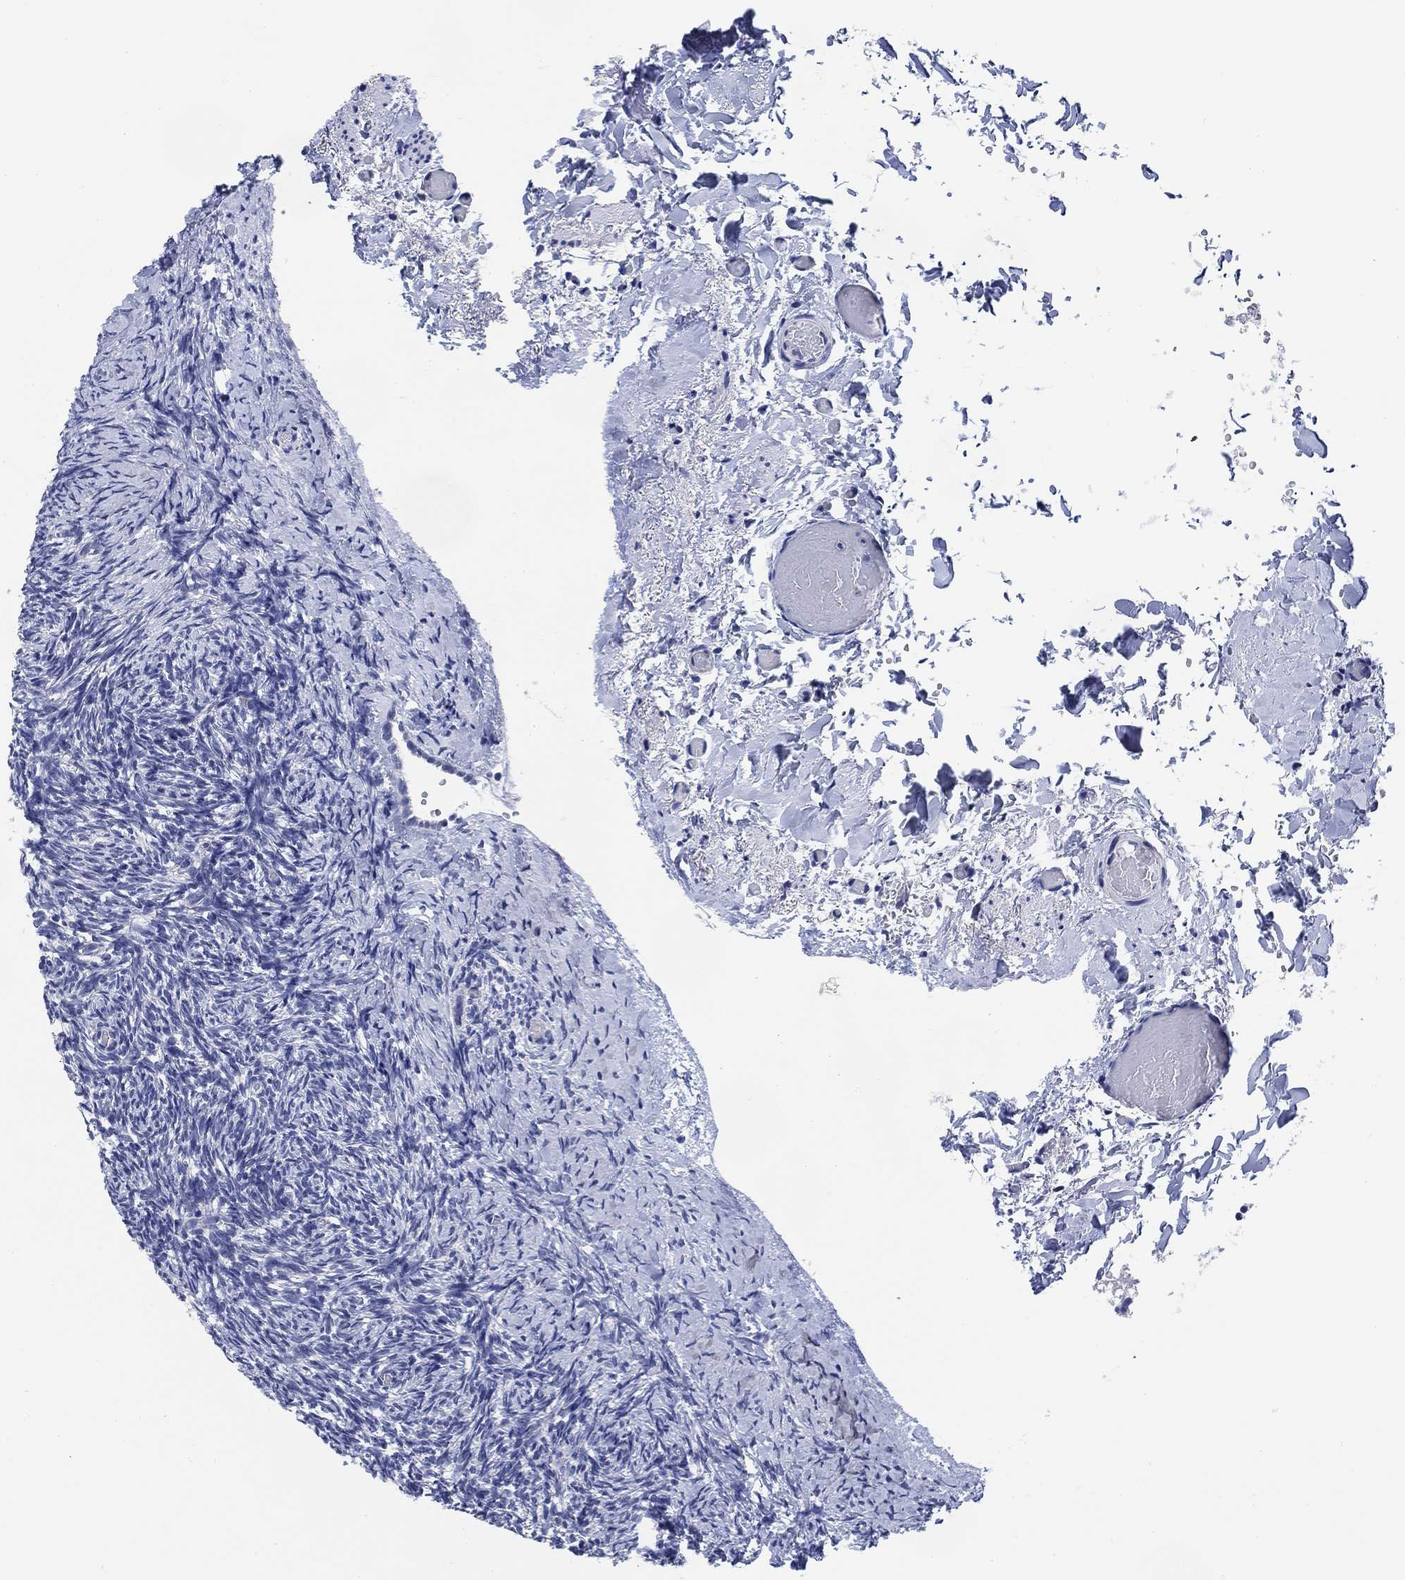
{"staining": {"intensity": "weak", "quantity": "25%-75%", "location": "cytoplasmic/membranous"}, "tissue": "ovary", "cell_type": "Follicle cells", "image_type": "normal", "snomed": [{"axis": "morphology", "description": "Normal tissue, NOS"}, {"axis": "topography", "description": "Ovary"}], "caption": "Benign ovary was stained to show a protein in brown. There is low levels of weak cytoplasmic/membranous positivity in approximately 25%-75% of follicle cells.", "gene": "DAZL", "patient": {"sex": "female", "age": 39}}